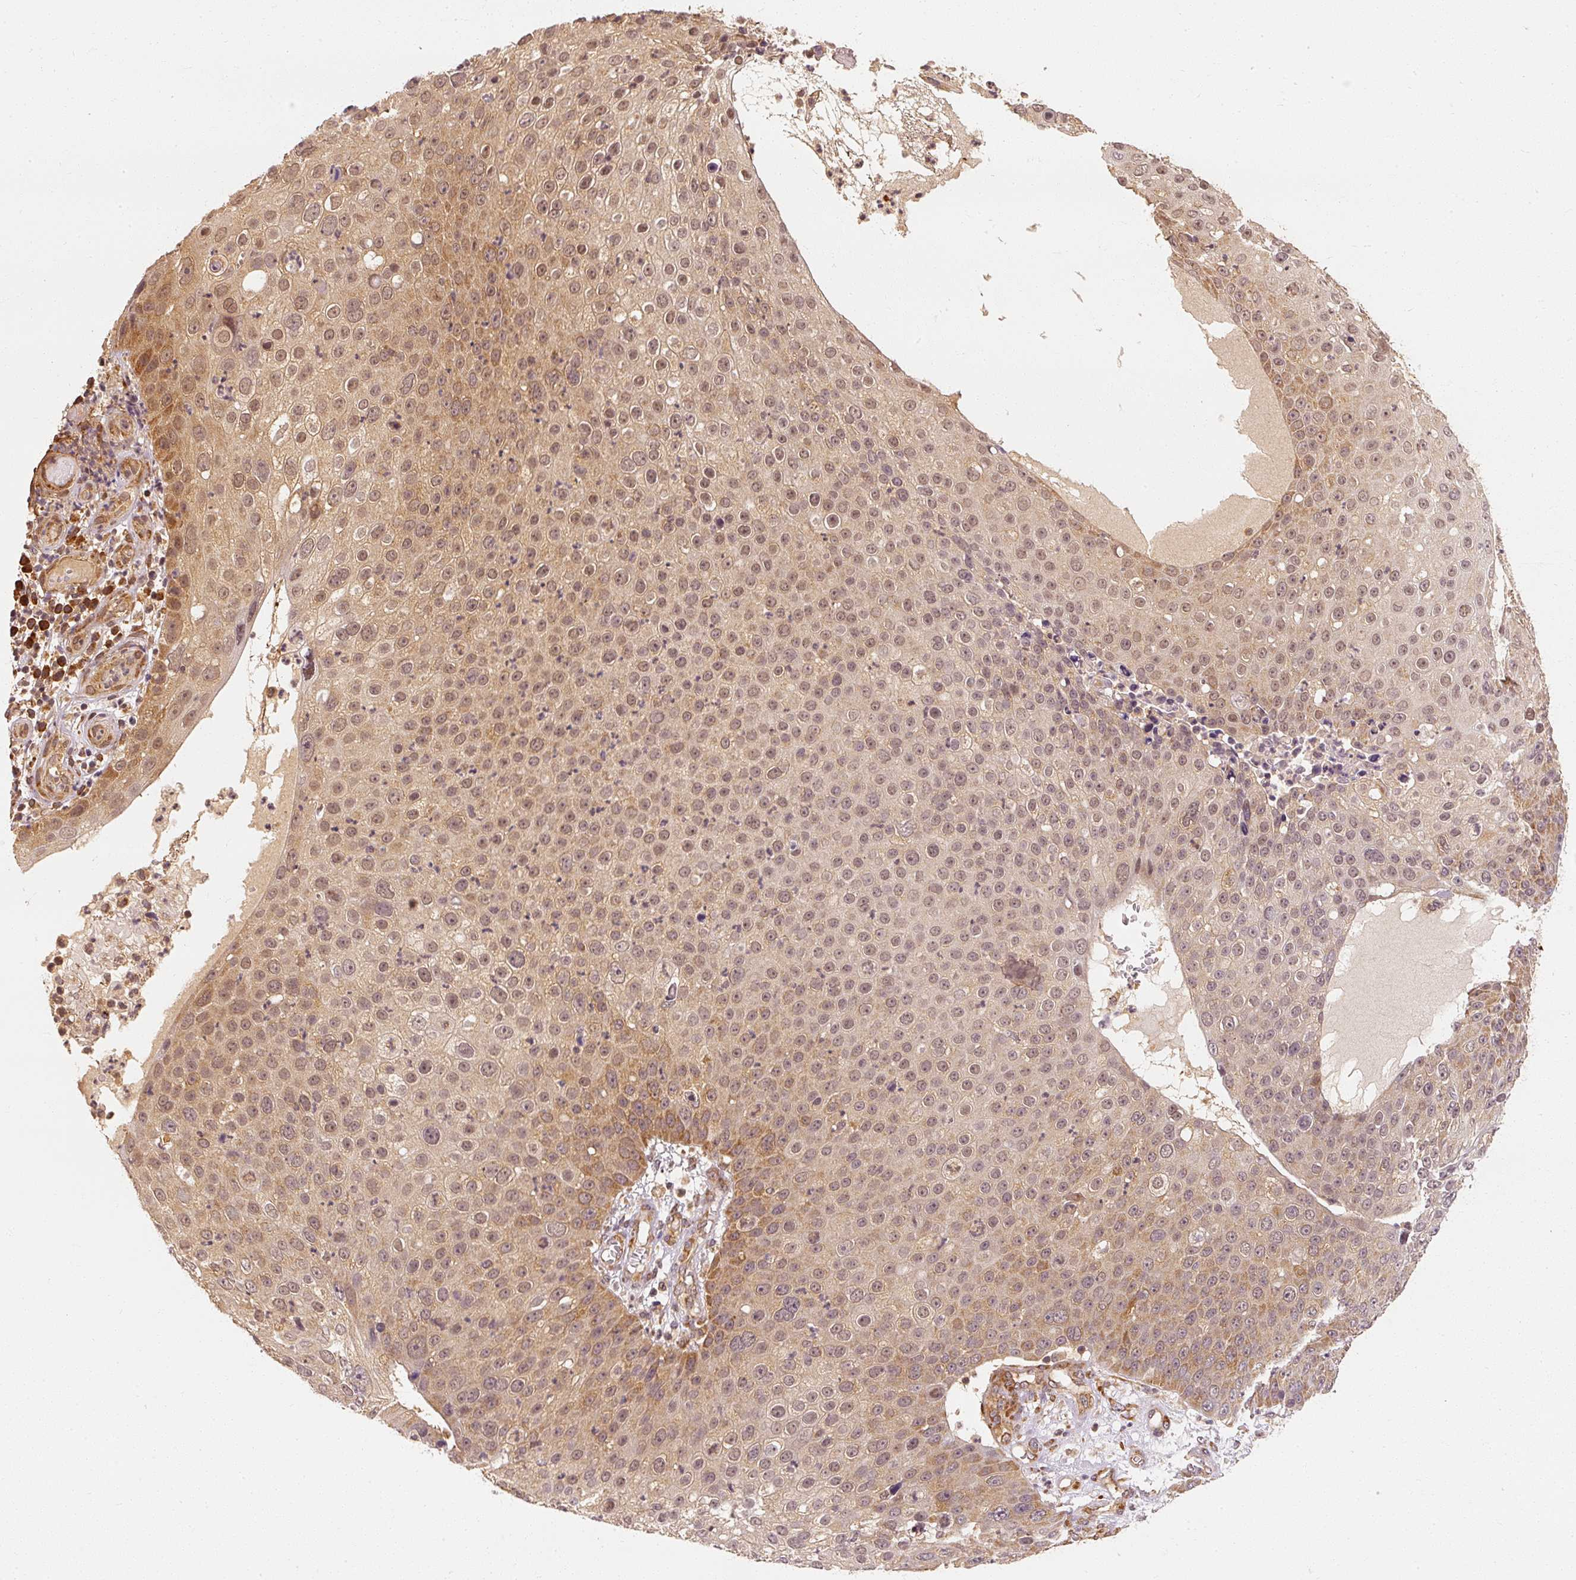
{"staining": {"intensity": "moderate", "quantity": "25%-75%", "location": "cytoplasmic/membranous,nuclear"}, "tissue": "skin cancer", "cell_type": "Tumor cells", "image_type": "cancer", "snomed": [{"axis": "morphology", "description": "Squamous cell carcinoma, NOS"}, {"axis": "topography", "description": "Skin"}], "caption": "Squamous cell carcinoma (skin) stained with a protein marker exhibits moderate staining in tumor cells.", "gene": "EEF1A2", "patient": {"sex": "male", "age": 71}}